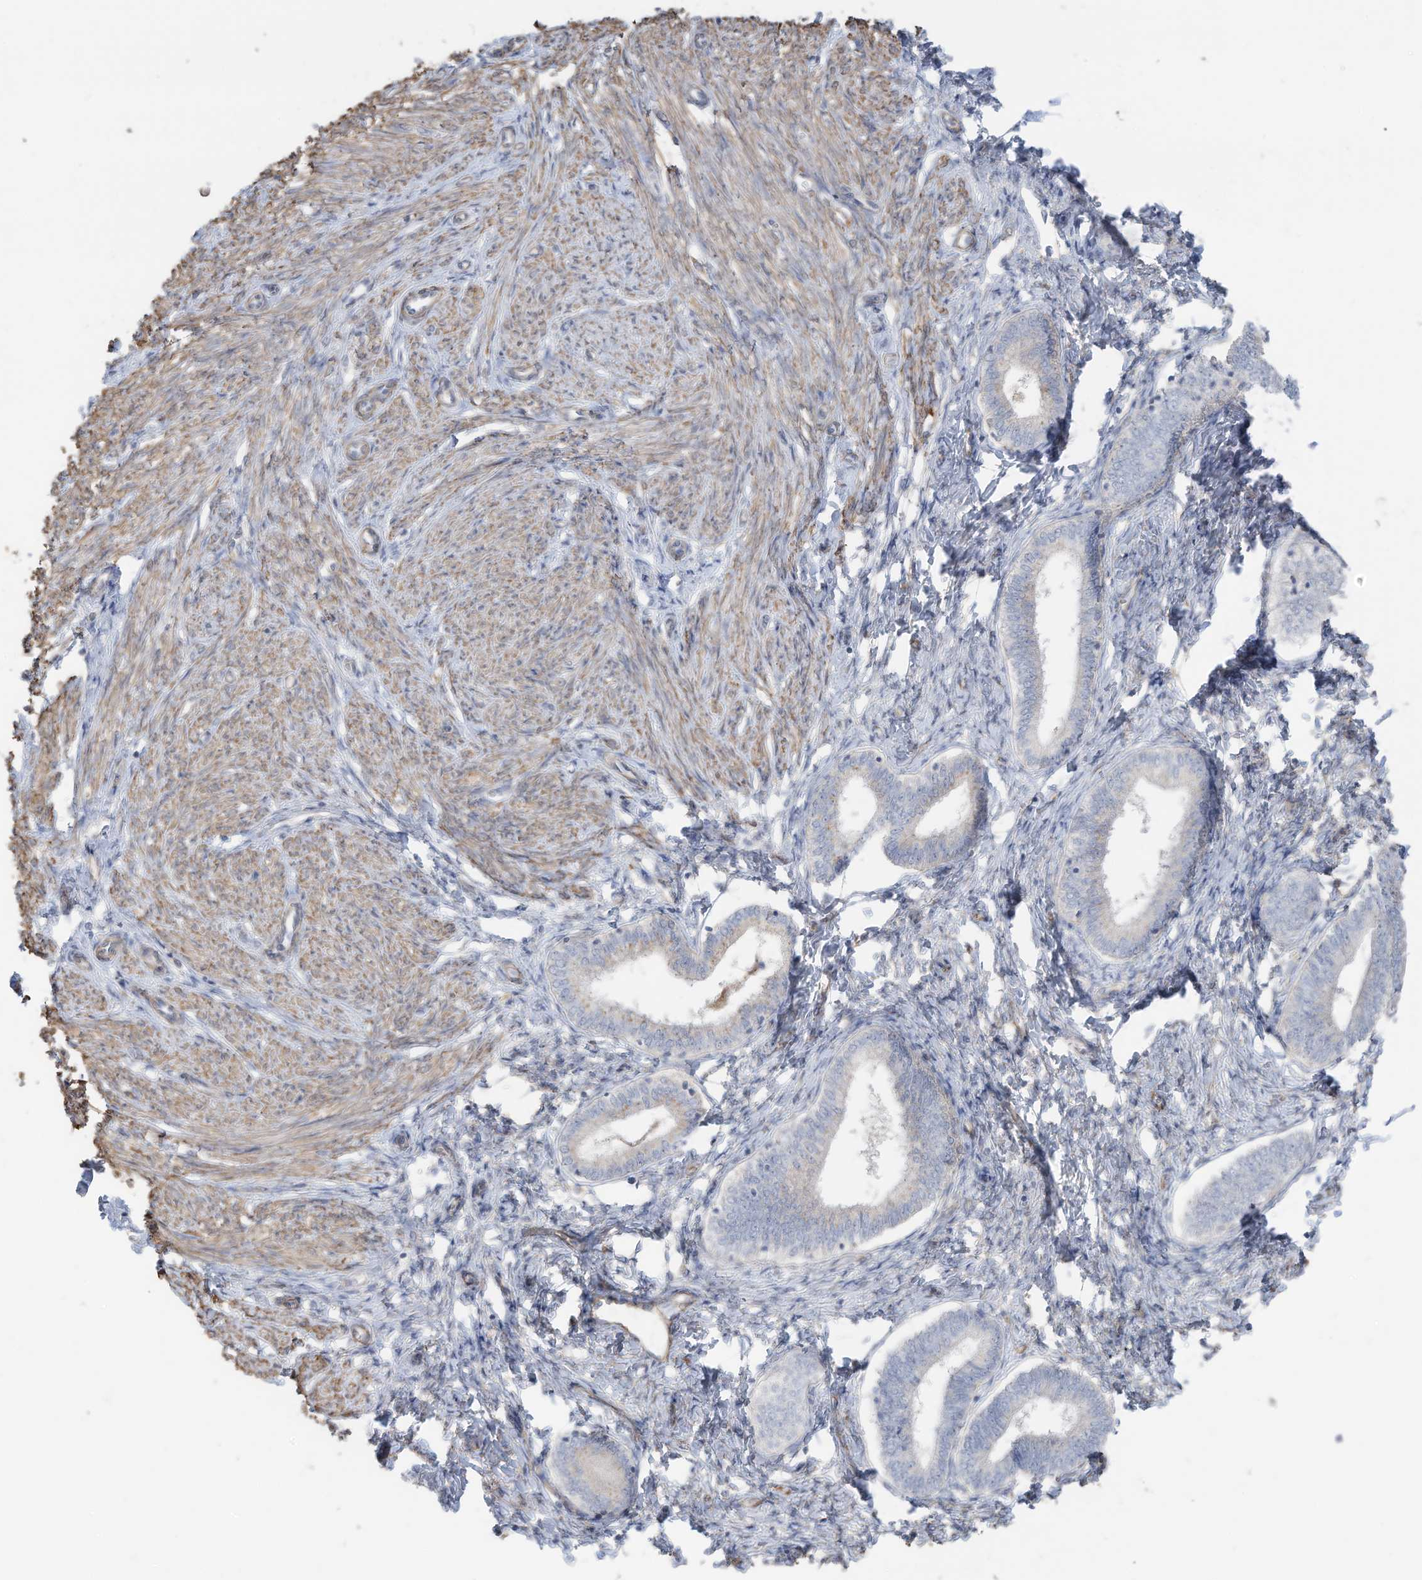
{"staining": {"intensity": "negative", "quantity": "none", "location": "none"}, "tissue": "endometrium", "cell_type": "Cells in endometrial stroma", "image_type": "normal", "snomed": [{"axis": "morphology", "description": "Normal tissue, NOS"}, {"axis": "topography", "description": "Endometrium"}], "caption": "This is an IHC image of normal endometrium. There is no staining in cells in endometrial stroma.", "gene": "SLC17A7", "patient": {"sex": "female", "age": 72}}